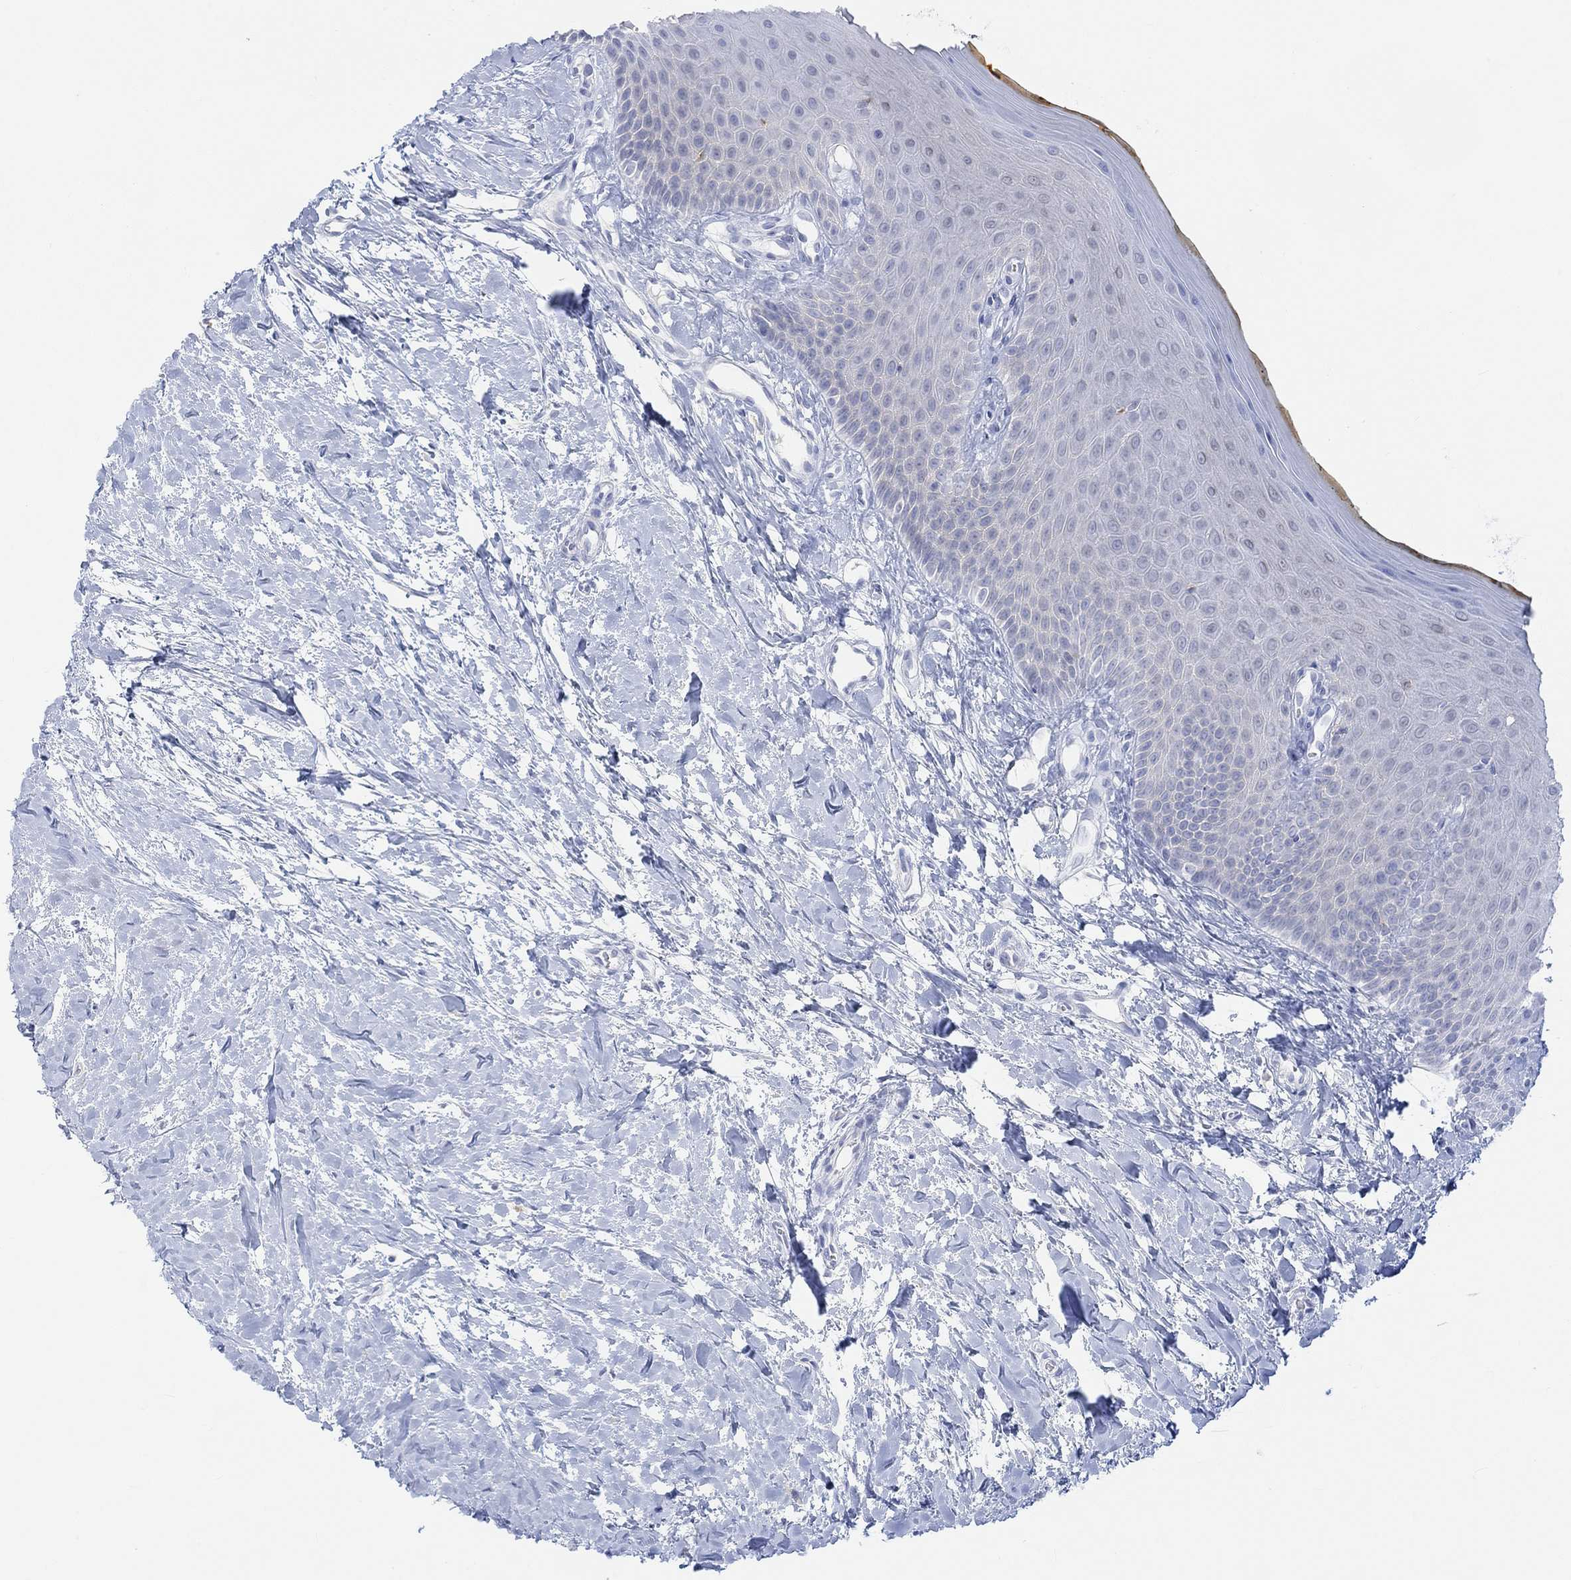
{"staining": {"intensity": "negative", "quantity": "none", "location": "none"}, "tissue": "oral mucosa", "cell_type": "Squamous epithelial cells", "image_type": "normal", "snomed": [{"axis": "morphology", "description": "Normal tissue, NOS"}, {"axis": "topography", "description": "Oral tissue"}], "caption": "Immunohistochemistry (IHC) image of normal oral mucosa stained for a protein (brown), which displays no positivity in squamous epithelial cells.", "gene": "AK8", "patient": {"sex": "female", "age": 43}}